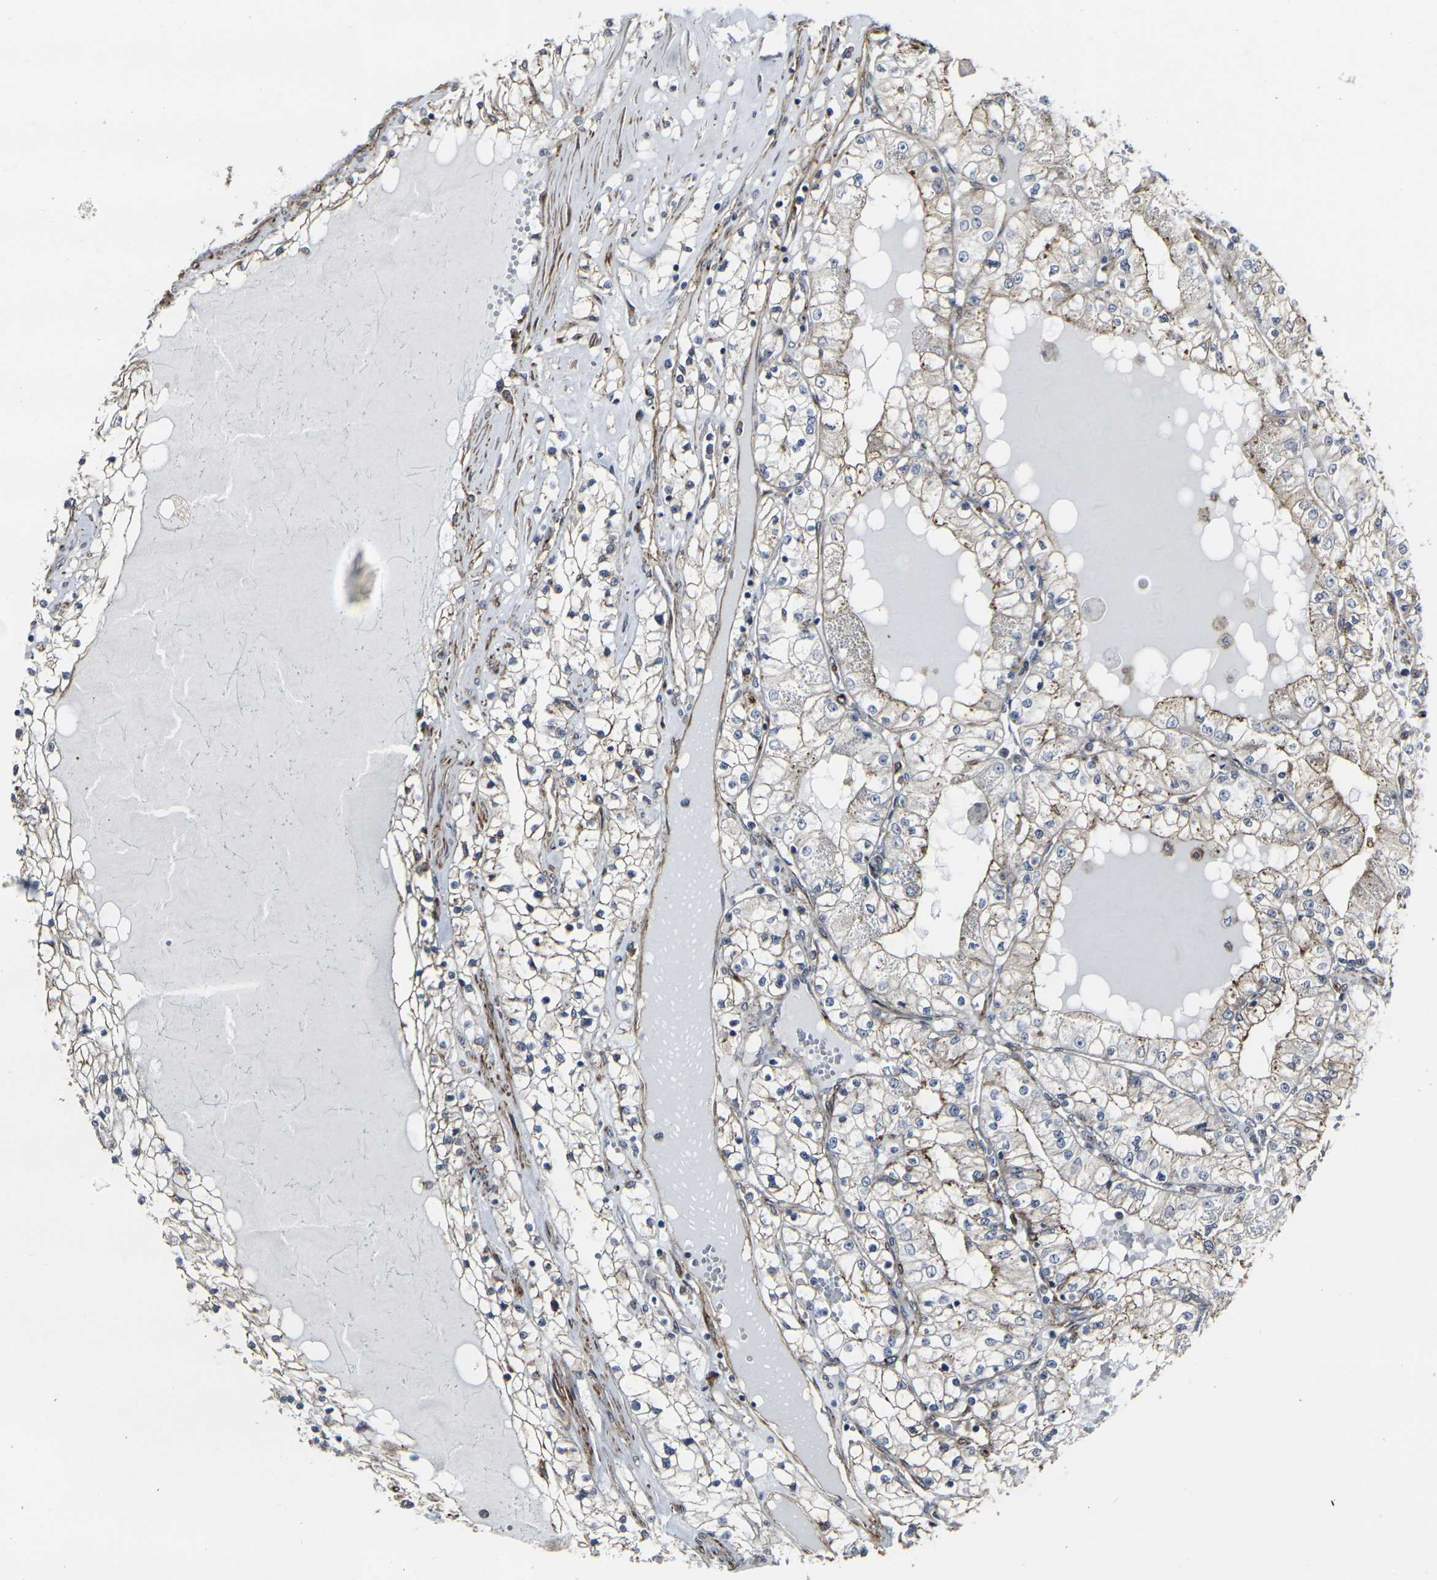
{"staining": {"intensity": "weak", "quantity": "<25%", "location": "cytoplasmic/membranous"}, "tissue": "renal cancer", "cell_type": "Tumor cells", "image_type": "cancer", "snomed": [{"axis": "morphology", "description": "Adenocarcinoma, NOS"}, {"axis": "topography", "description": "Kidney"}], "caption": "This is a photomicrograph of immunohistochemistry (IHC) staining of adenocarcinoma (renal), which shows no positivity in tumor cells.", "gene": "MYOF", "patient": {"sex": "male", "age": 68}}